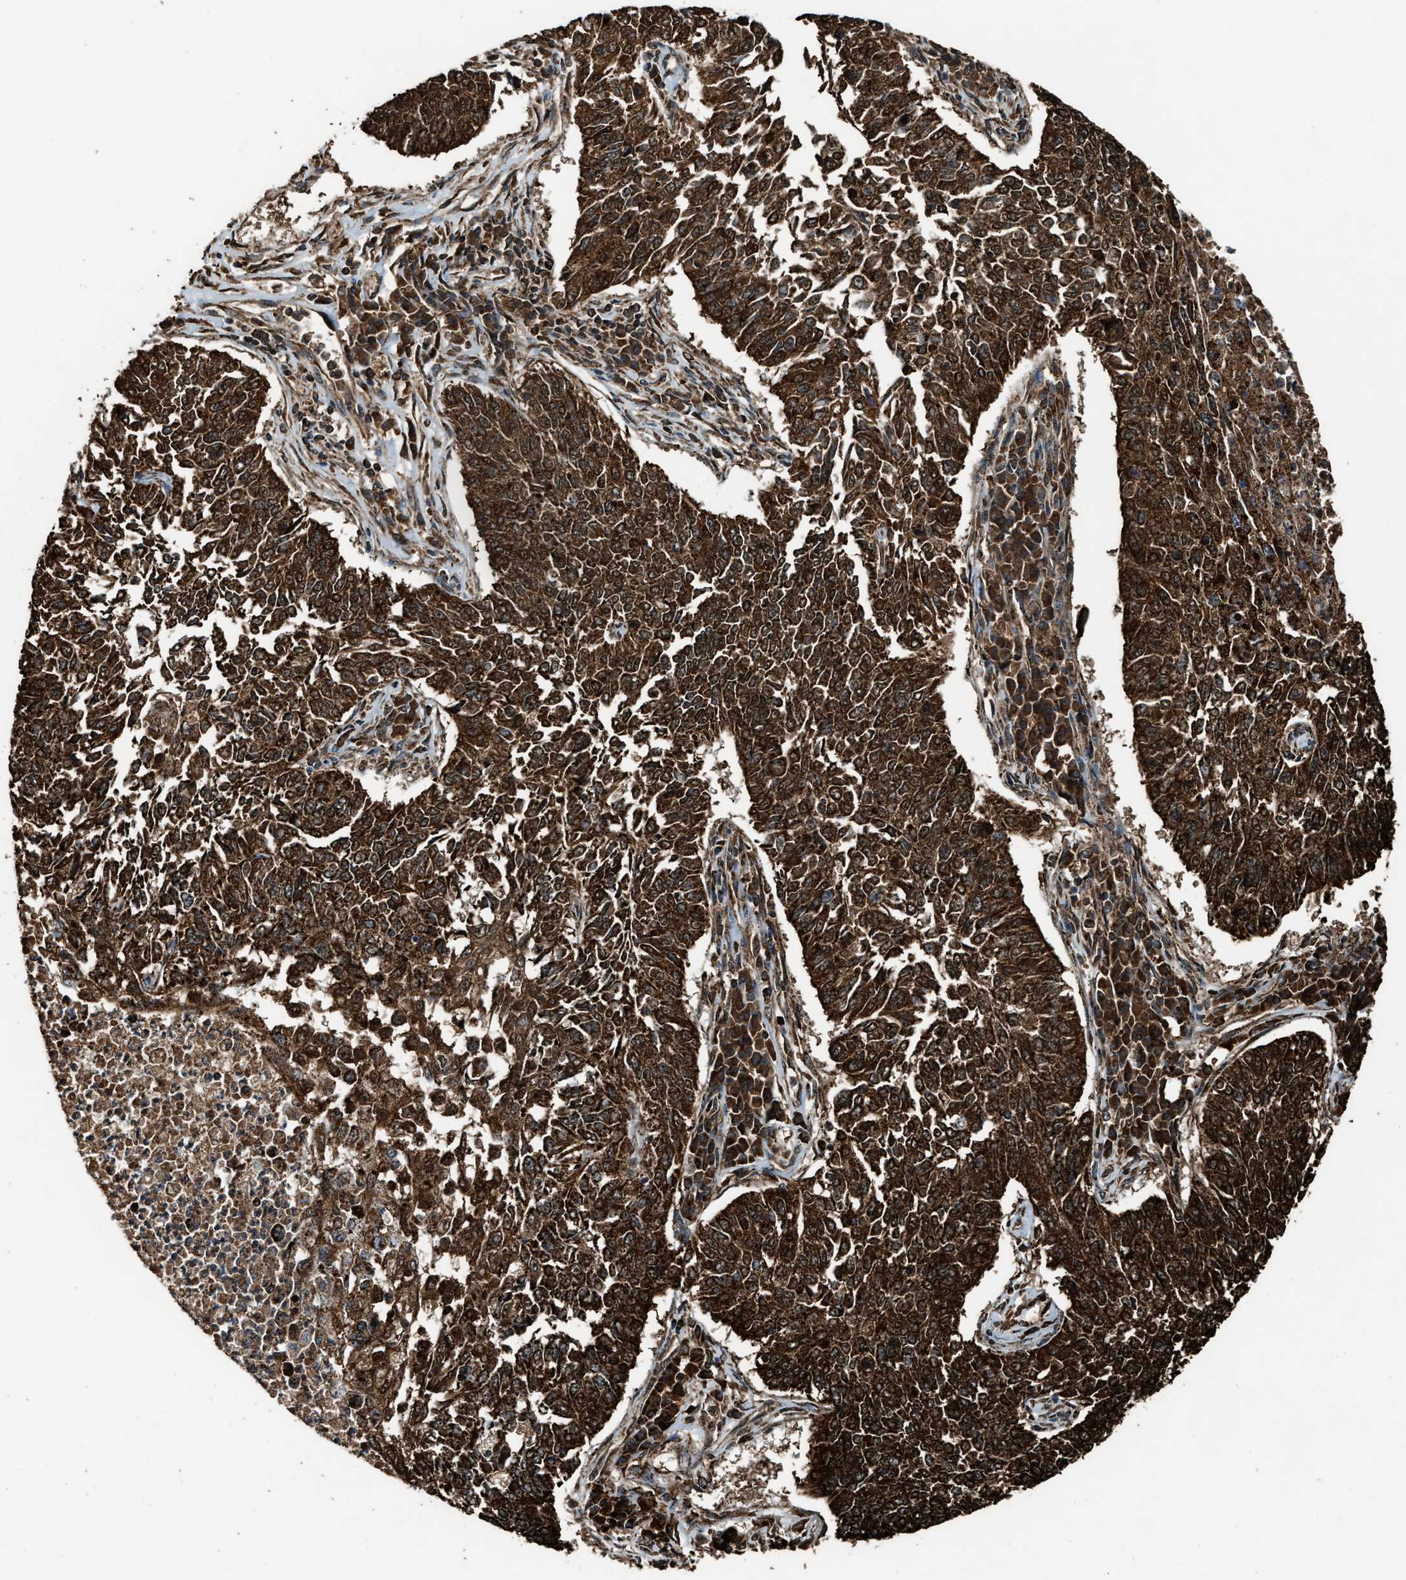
{"staining": {"intensity": "strong", "quantity": ">75%", "location": "cytoplasmic/membranous"}, "tissue": "lung cancer", "cell_type": "Tumor cells", "image_type": "cancer", "snomed": [{"axis": "morphology", "description": "Normal tissue, NOS"}, {"axis": "morphology", "description": "Squamous cell carcinoma, NOS"}, {"axis": "topography", "description": "Cartilage tissue"}, {"axis": "topography", "description": "Bronchus"}, {"axis": "topography", "description": "Lung"}], "caption": "DAB immunohistochemical staining of lung cancer (squamous cell carcinoma) reveals strong cytoplasmic/membranous protein staining in about >75% of tumor cells.", "gene": "MDH2", "patient": {"sex": "female", "age": 49}}